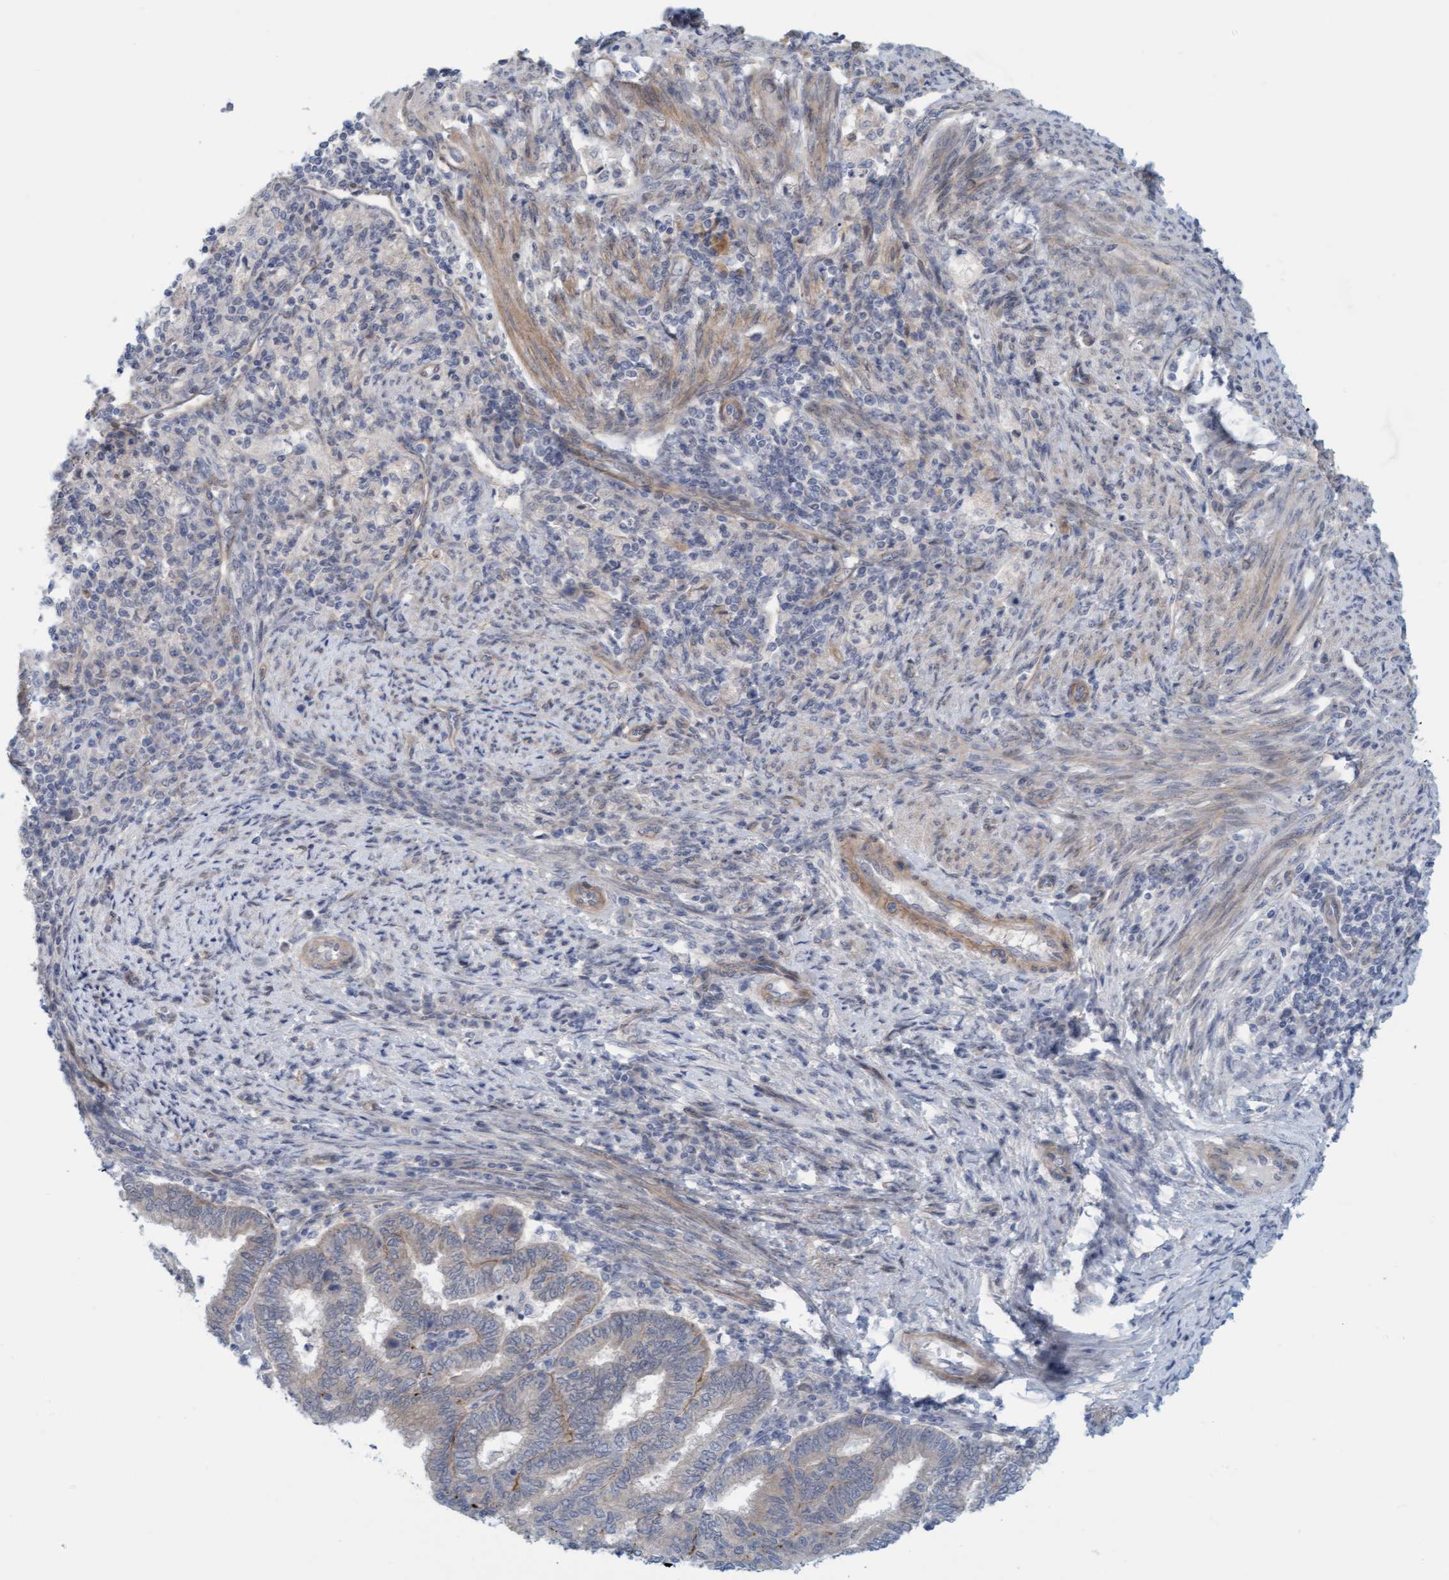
{"staining": {"intensity": "weak", "quantity": "<25%", "location": "cytoplasmic/membranous"}, "tissue": "endometrial cancer", "cell_type": "Tumor cells", "image_type": "cancer", "snomed": [{"axis": "morphology", "description": "Polyp, NOS"}, {"axis": "morphology", "description": "Adenocarcinoma, NOS"}, {"axis": "morphology", "description": "Adenoma, NOS"}, {"axis": "topography", "description": "Endometrium"}], "caption": "Immunohistochemistry (IHC) micrograph of endometrial cancer (polyp) stained for a protein (brown), which shows no staining in tumor cells.", "gene": "TSTD2", "patient": {"sex": "female", "age": 79}}